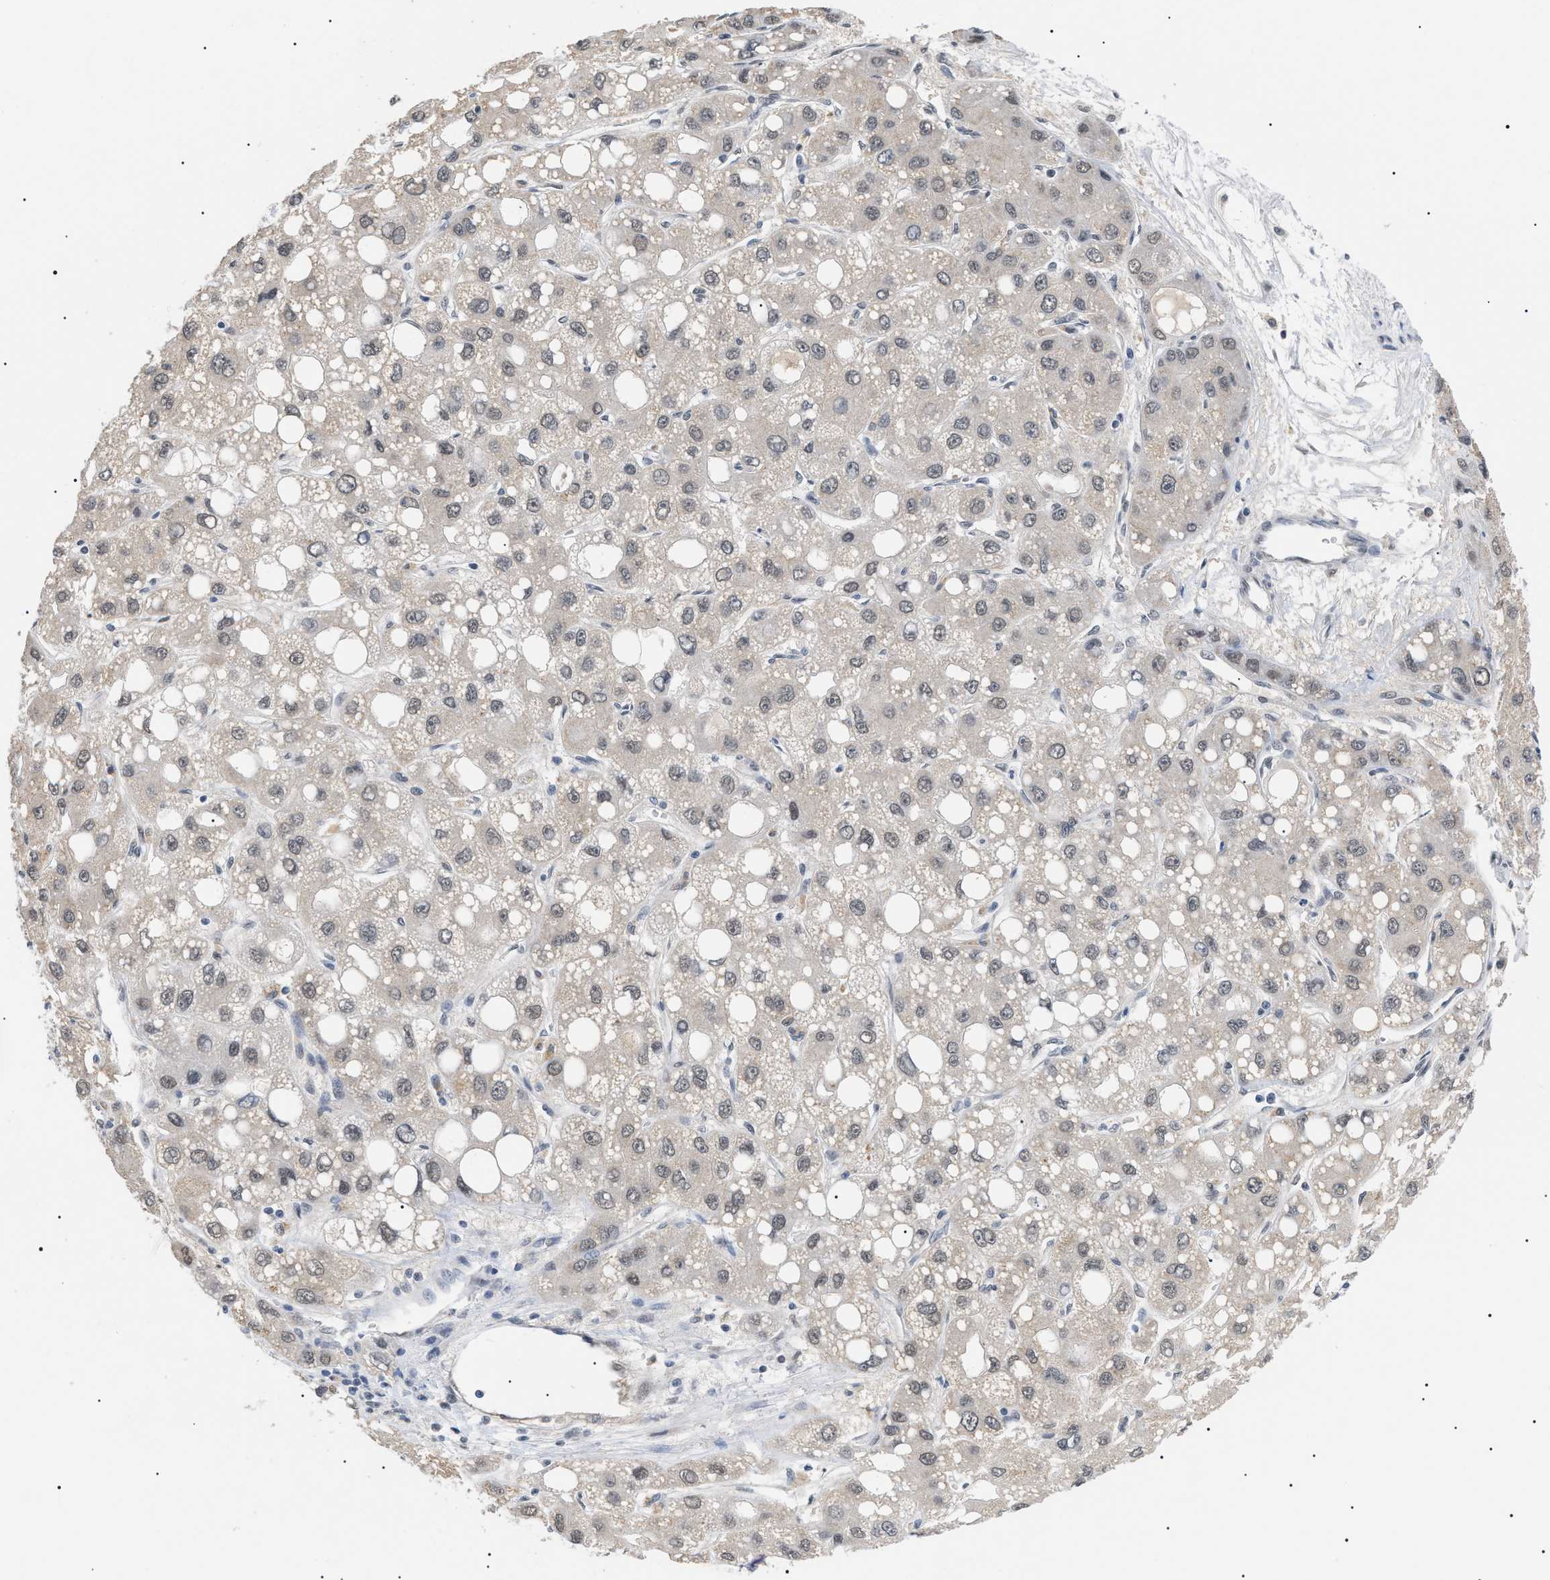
{"staining": {"intensity": "negative", "quantity": "none", "location": "none"}, "tissue": "liver cancer", "cell_type": "Tumor cells", "image_type": "cancer", "snomed": [{"axis": "morphology", "description": "Carcinoma, Hepatocellular, NOS"}, {"axis": "topography", "description": "Liver"}], "caption": "Tumor cells show no significant protein expression in liver hepatocellular carcinoma.", "gene": "PRRT2", "patient": {"sex": "male", "age": 55}}